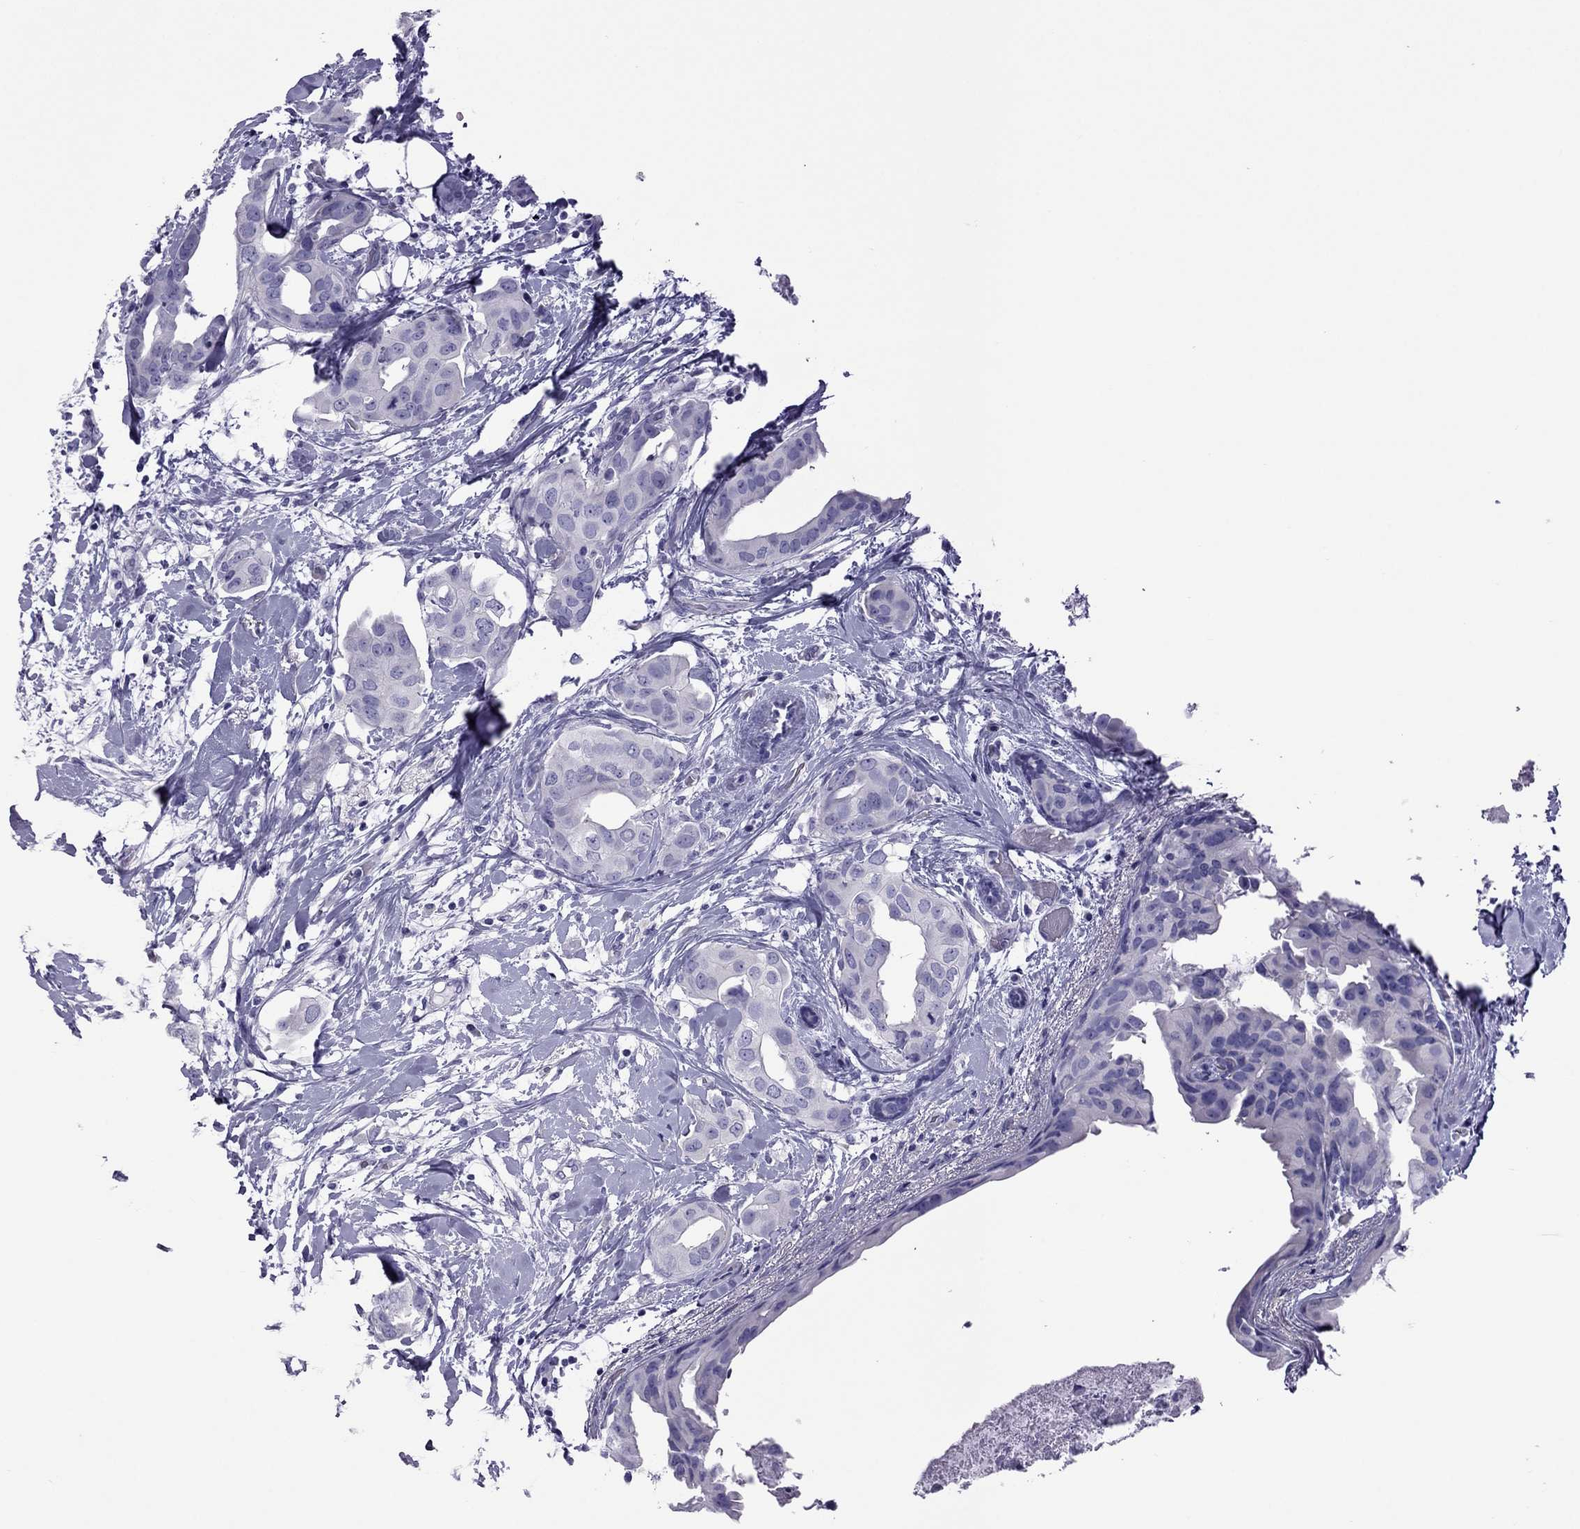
{"staining": {"intensity": "negative", "quantity": "none", "location": "none"}, "tissue": "breast cancer", "cell_type": "Tumor cells", "image_type": "cancer", "snomed": [{"axis": "morphology", "description": "Normal tissue, NOS"}, {"axis": "morphology", "description": "Duct carcinoma"}, {"axis": "topography", "description": "Breast"}], "caption": "This histopathology image is of breast cancer (intraductal carcinoma) stained with immunohistochemistry to label a protein in brown with the nuclei are counter-stained blue. There is no staining in tumor cells.", "gene": "MYL11", "patient": {"sex": "female", "age": 40}}